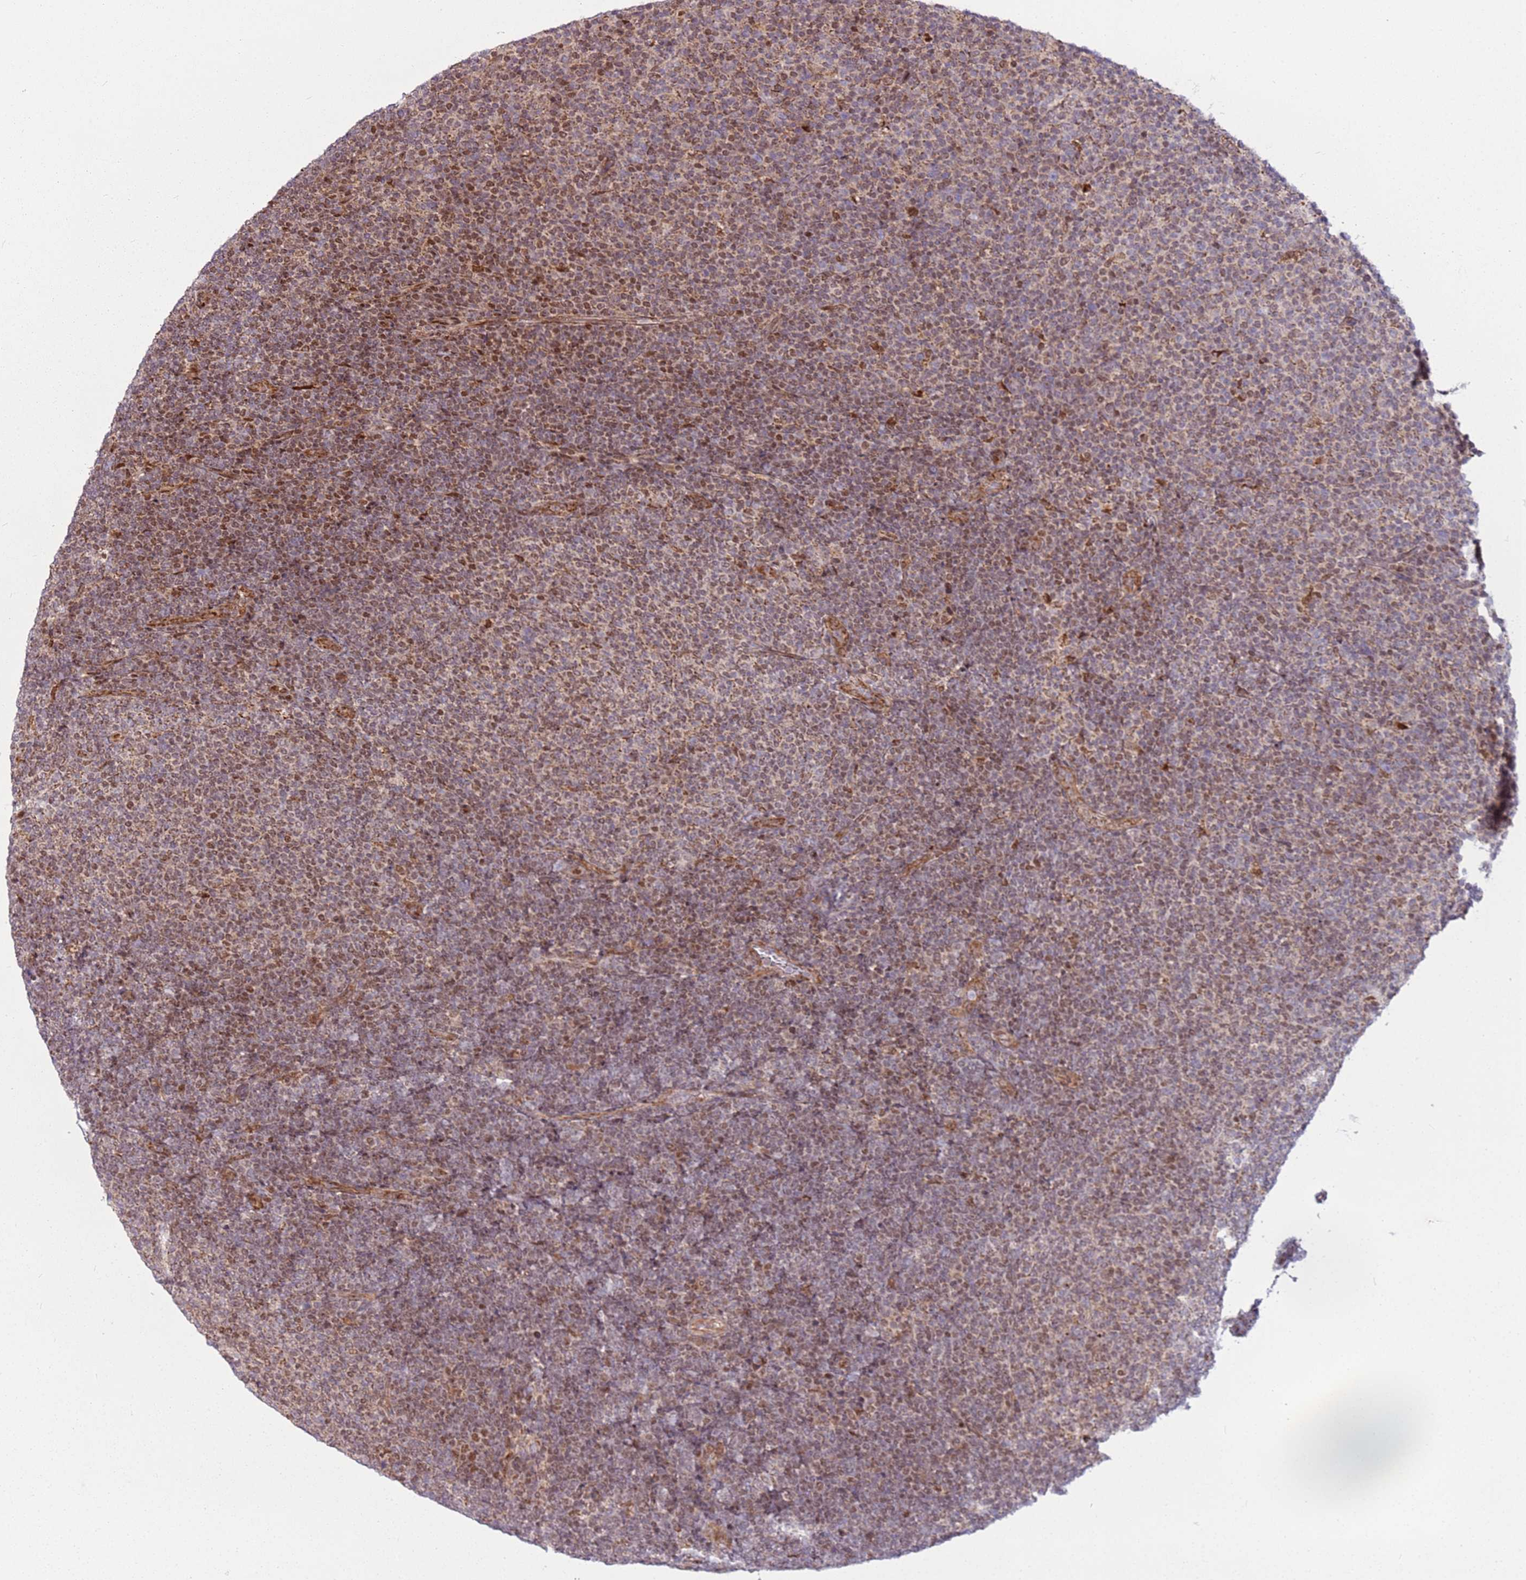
{"staining": {"intensity": "moderate", "quantity": ">75%", "location": "cytoplasmic/membranous,nuclear"}, "tissue": "lymphoma", "cell_type": "Tumor cells", "image_type": "cancer", "snomed": [{"axis": "morphology", "description": "Malignant lymphoma, non-Hodgkin's type, Low grade"}, {"axis": "topography", "description": "Lymph node"}], "caption": "High-magnification brightfield microscopy of malignant lymphoma, non-Hodgkin's type (low-grade) stained with DAB (3,3'-diaminobenzidine) (brown) and counterstained with hematoxylin (blue). tumor cells exhibit moderate cytoplasmic/membranous and nuclear staining is identified in approximately>75% of cells.", "gene": "PCTP", "patient": {"sex": "male", "age": 66}}